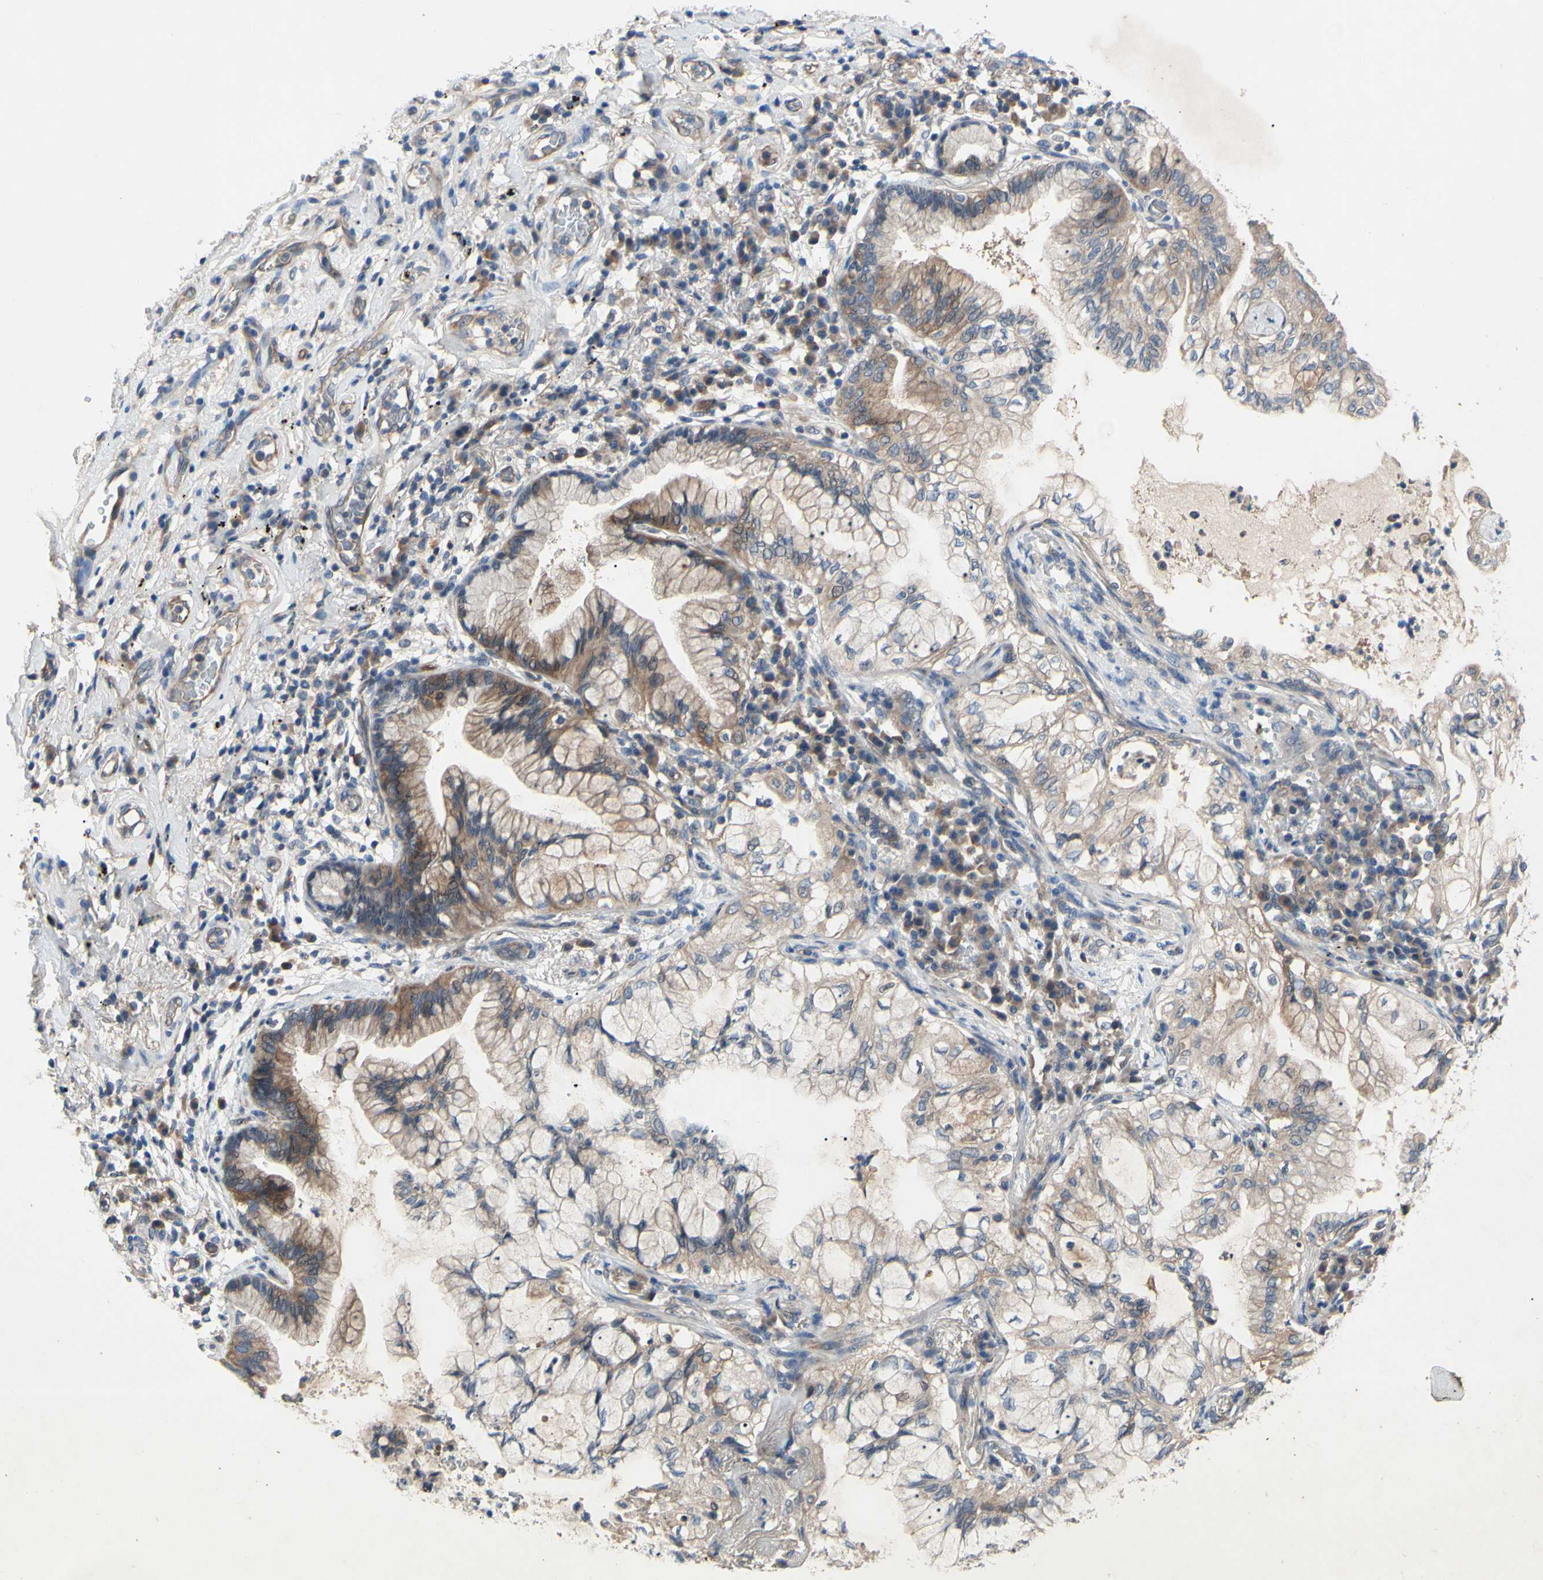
{"staining": {"intensity": "moderate", "quantity": "25%-75%", "location": "cytoplasmic/membranous"}, "tissue": "lung cancer", "cell_type": "Tumor cells", "image_type": "cancer", "snomed": [{"axis": "morphology", "description": "Adenocarcinoma, NOS"}, {"axis": "topography", "description": "Lung"}], "caption": "Human lung cancer (adenocarcinoma) stained for a protein (brown) exhibits moderate cytoplasmic/membranous positive positivity in about 25%-75% of tumor cells.", "gene": "HILPDA", "patient": {"sex": "female", "age": 70}}